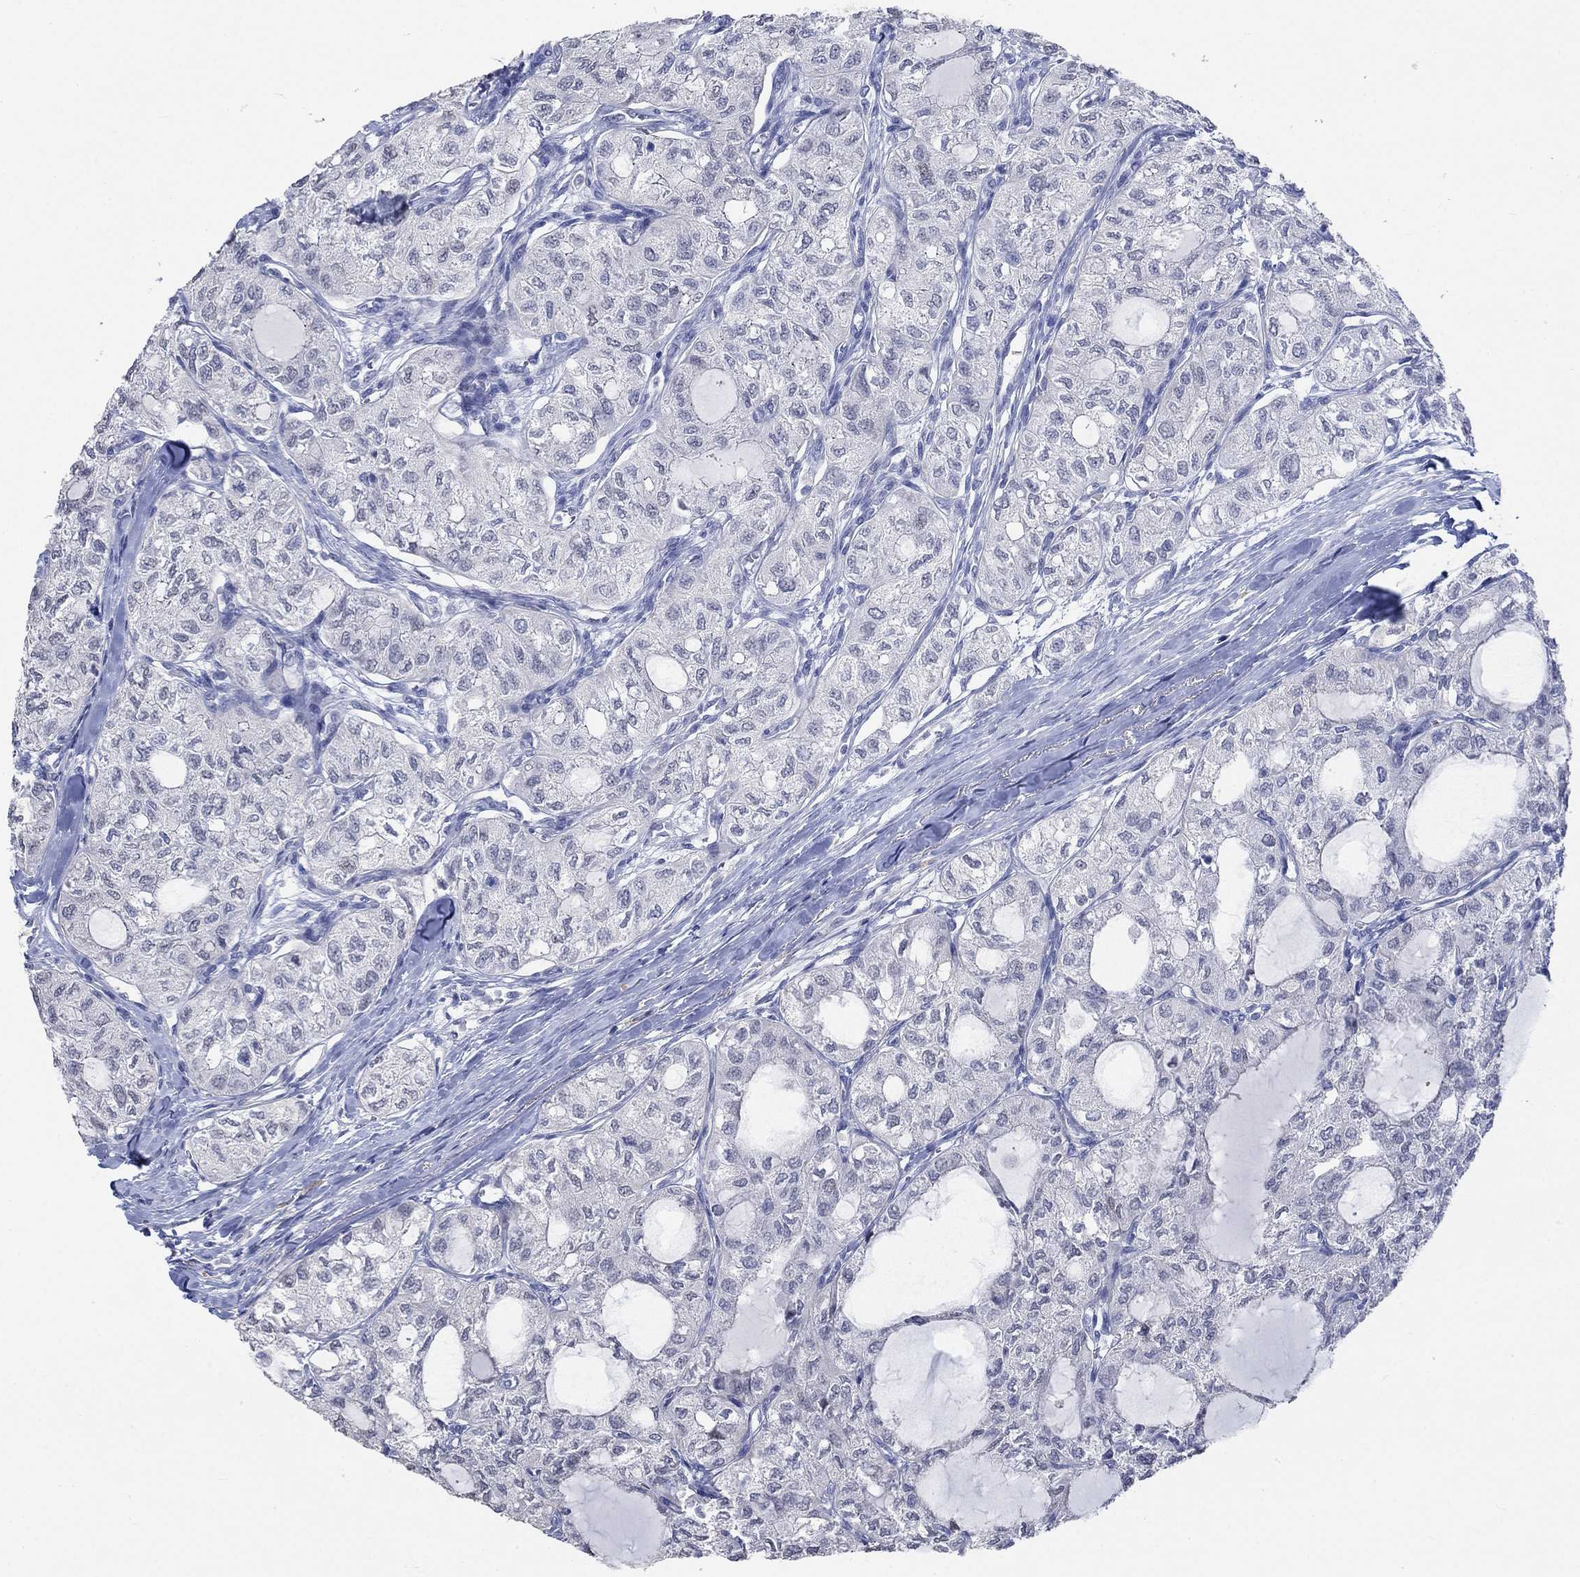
{"staining": {"intensity": "negative", "quantity": "none", "location": "none"}, "tissue": "thyroid cancer", "cell_type": "Tumor cells", "image_type": "cancer", "snomed": [{"axis": "morphology", "description": "Follicular adenoma carcinoma, NOS"}, {"axis": "topography", "description": "Thyroid gland"}], "caption": "Immunohistochemistry image of neoplastic tissue: thyroid follicular adenoma carcinoma stained with DAB (3,3'-diaminobenzidine) displays no significant protein expression in tumor cells.", "gene": "PNMA5", "patient": {"sex": "male", "age": 75}}